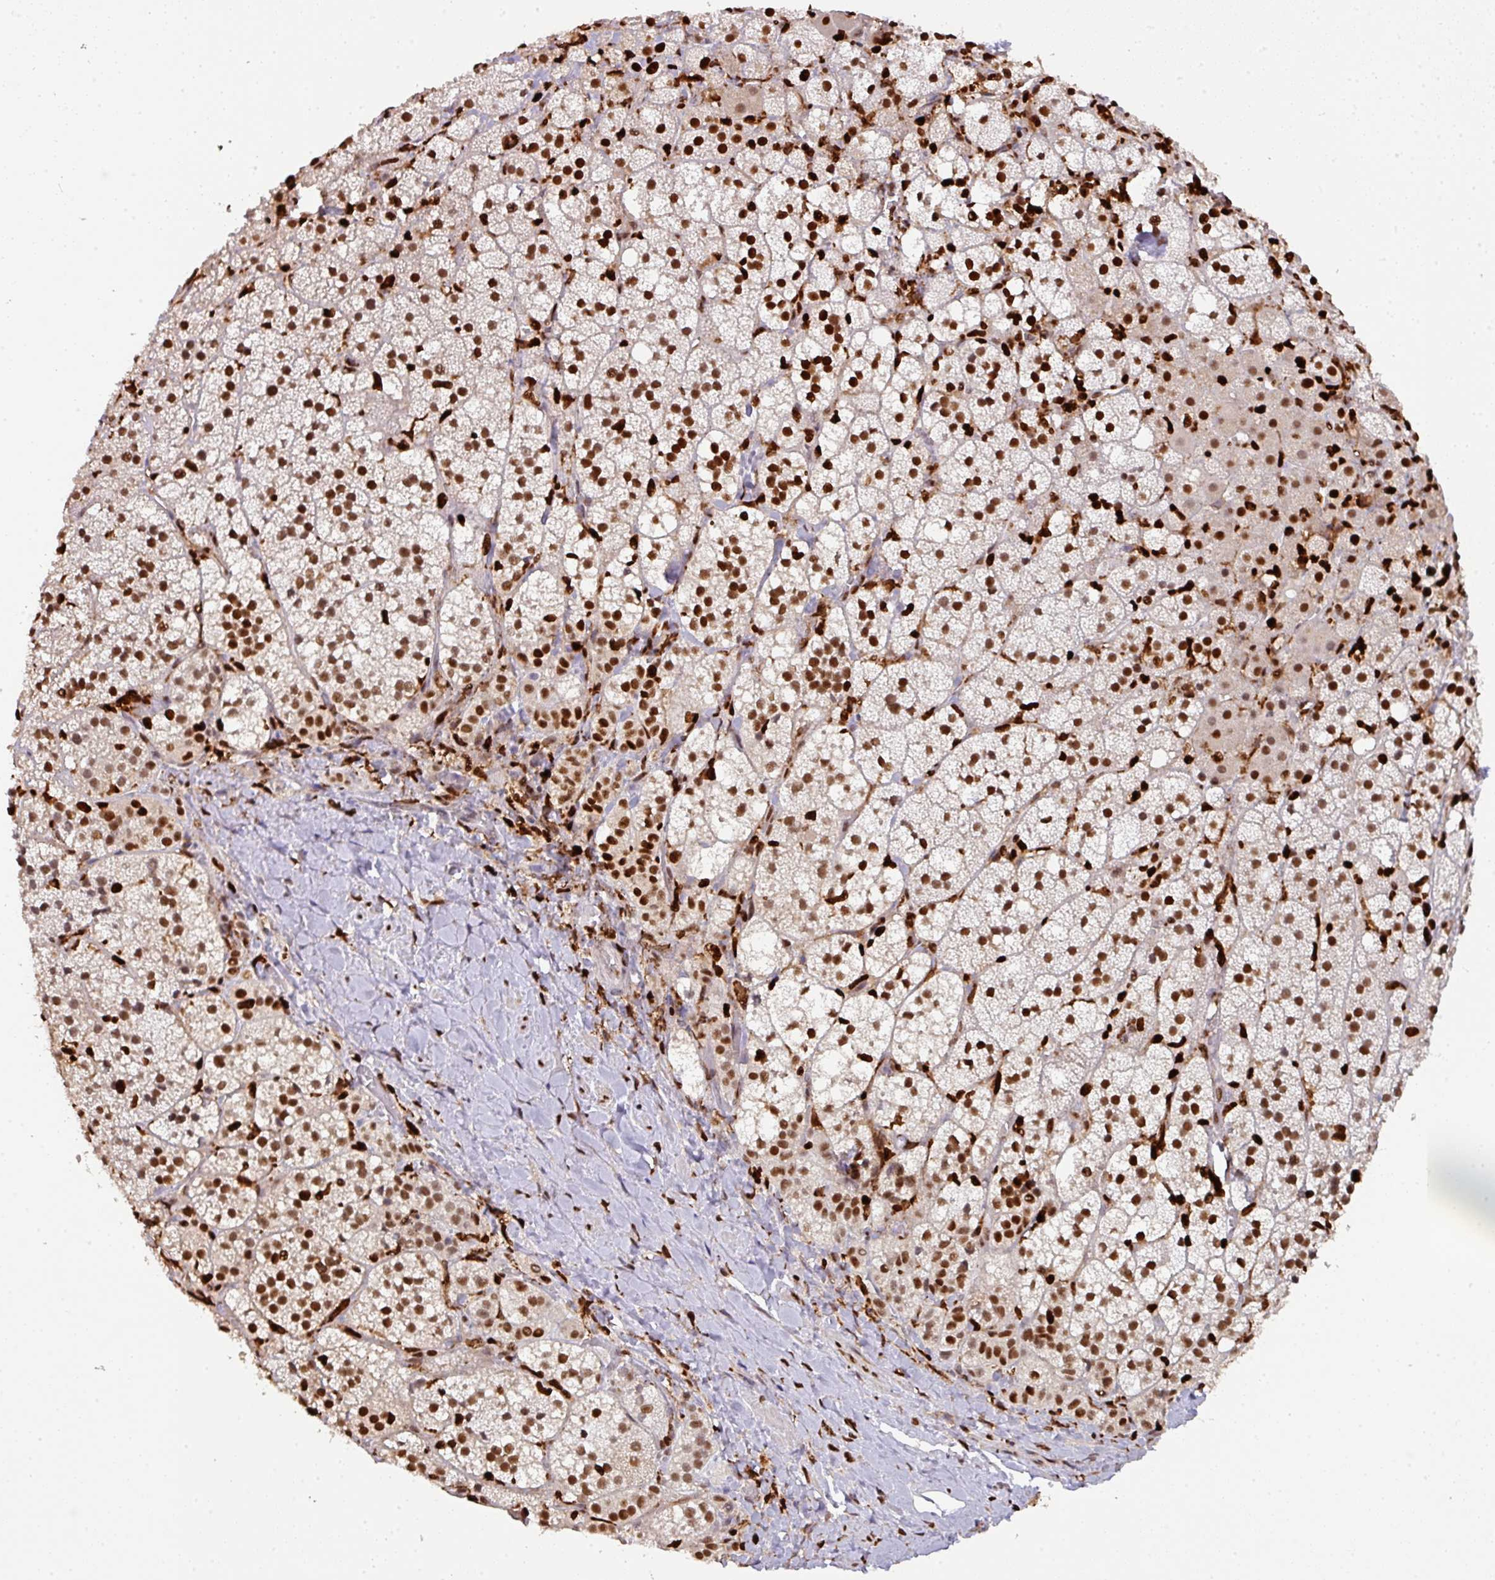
{"staining": {"intensity": "strong", "quantity": "25%-75%", "location": "nuclear"}, "tissue": "adrenal gland", "cell_type": "Glandular cells", "image_type": "normal", "snomed": [{"axis": "morphology", "description": "Normal tissue, NOS"}, {"axis": "topography", "description": "Adrenal gland"}], "caption": "Brown immunohistochemical staining in benign adrenal gland demonstrates strong nuclear staining in about 25%-75% of glandular cells. (IHC, brightfield microscopy, high magnification).", "gene": "SAMHD1", "patient": {"sex": "male", "age": 53}}